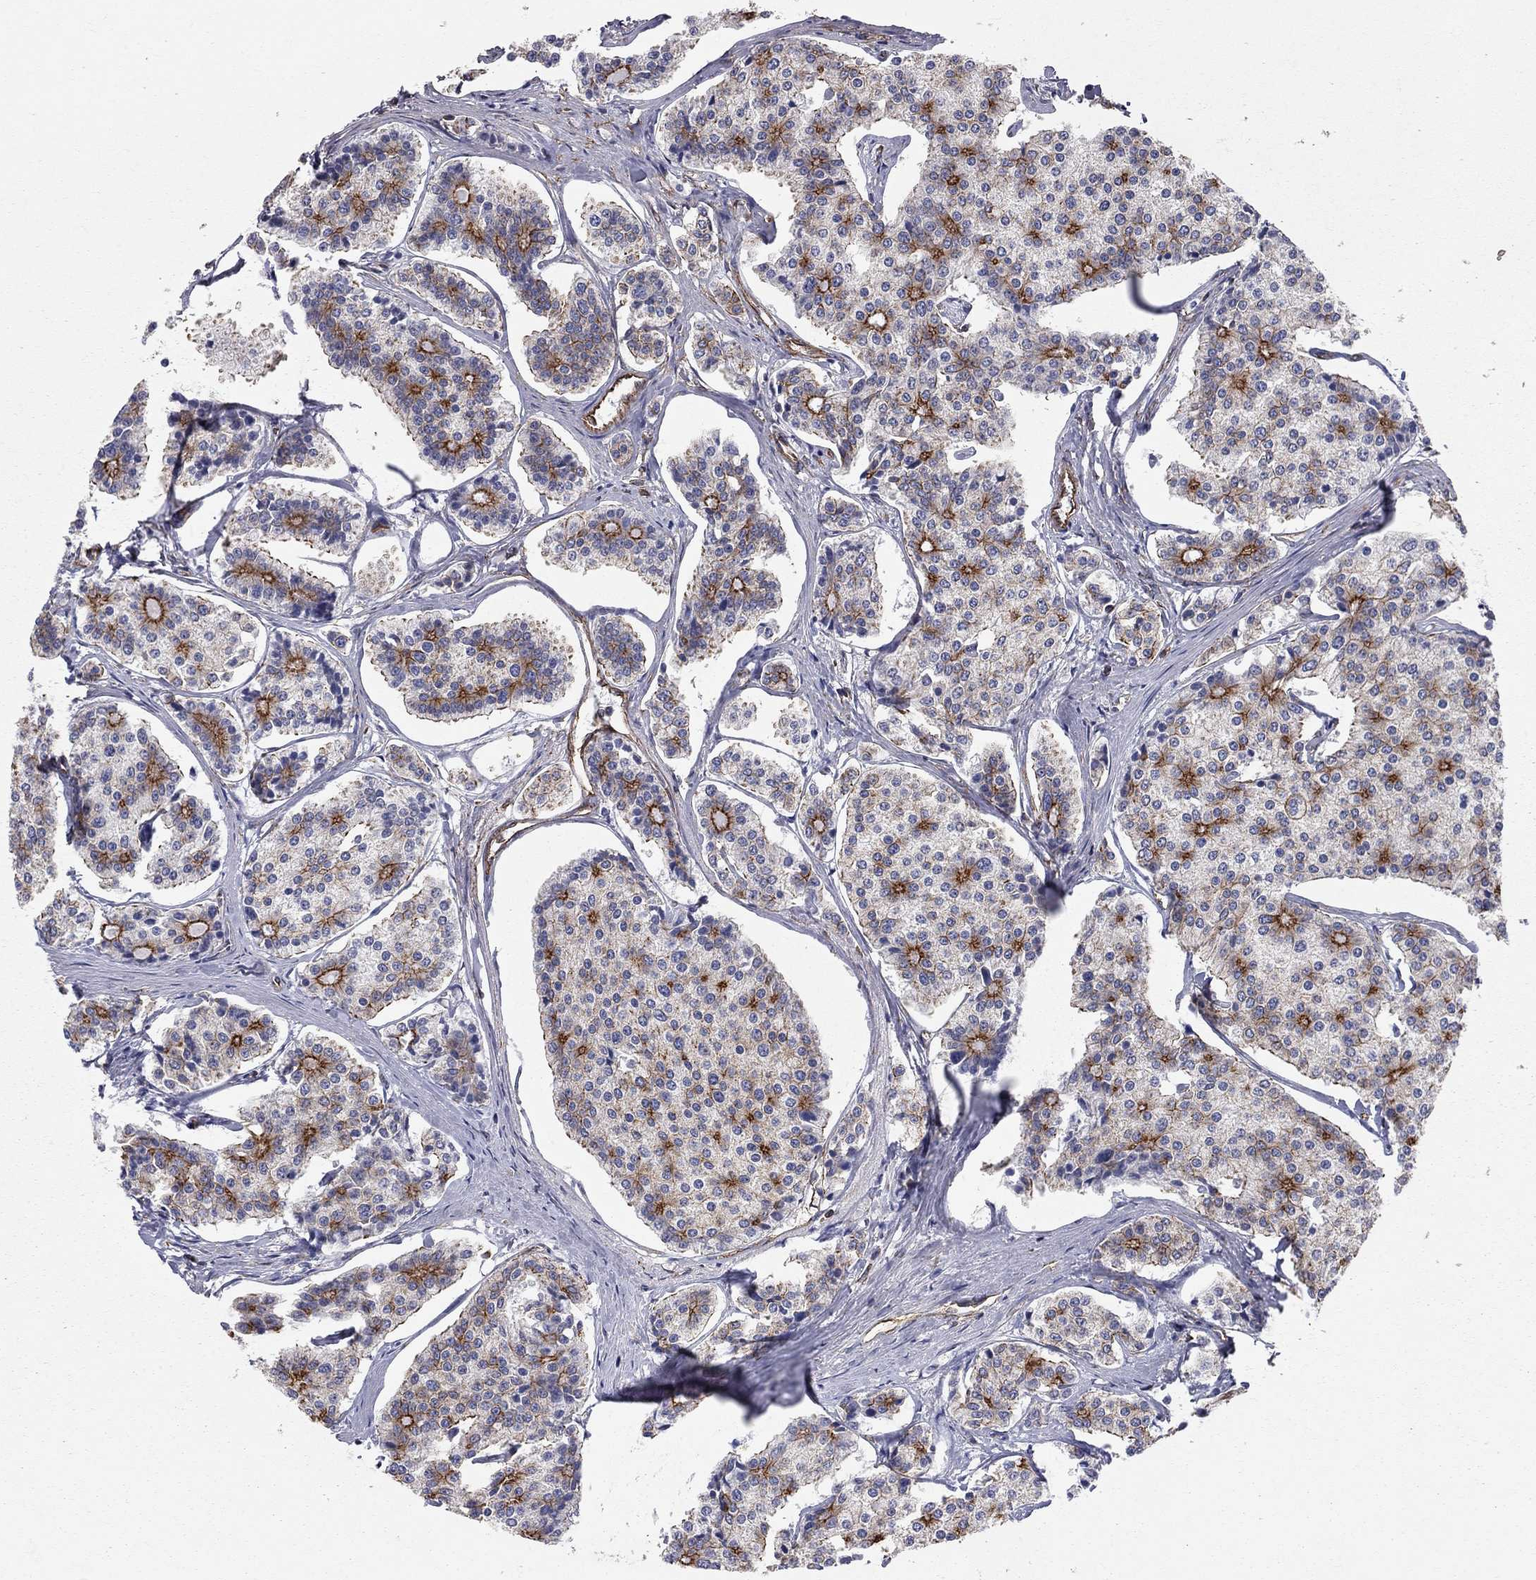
{"staining": {"intensity": "strong", "quantity": "25%-75%", "location": "cytoplasmic/membranous"}, "tissue": "carcinoid", "cell_type": "Tumor cells", "image_type": "cancer", "snomed": [{"axis": "morphology", "description": "Carcinoid, malignant, NOS"}, {"axis": "topography", "description": "Small intestine"}], "caption": "Protein expression analysis of carcinoid (malignant) displays strong cytoplasmic/membranous expression in about 25%-75% of tumor cells.", "gene": "BICDL2", "patient": {"sex": "female", "age": 65}}